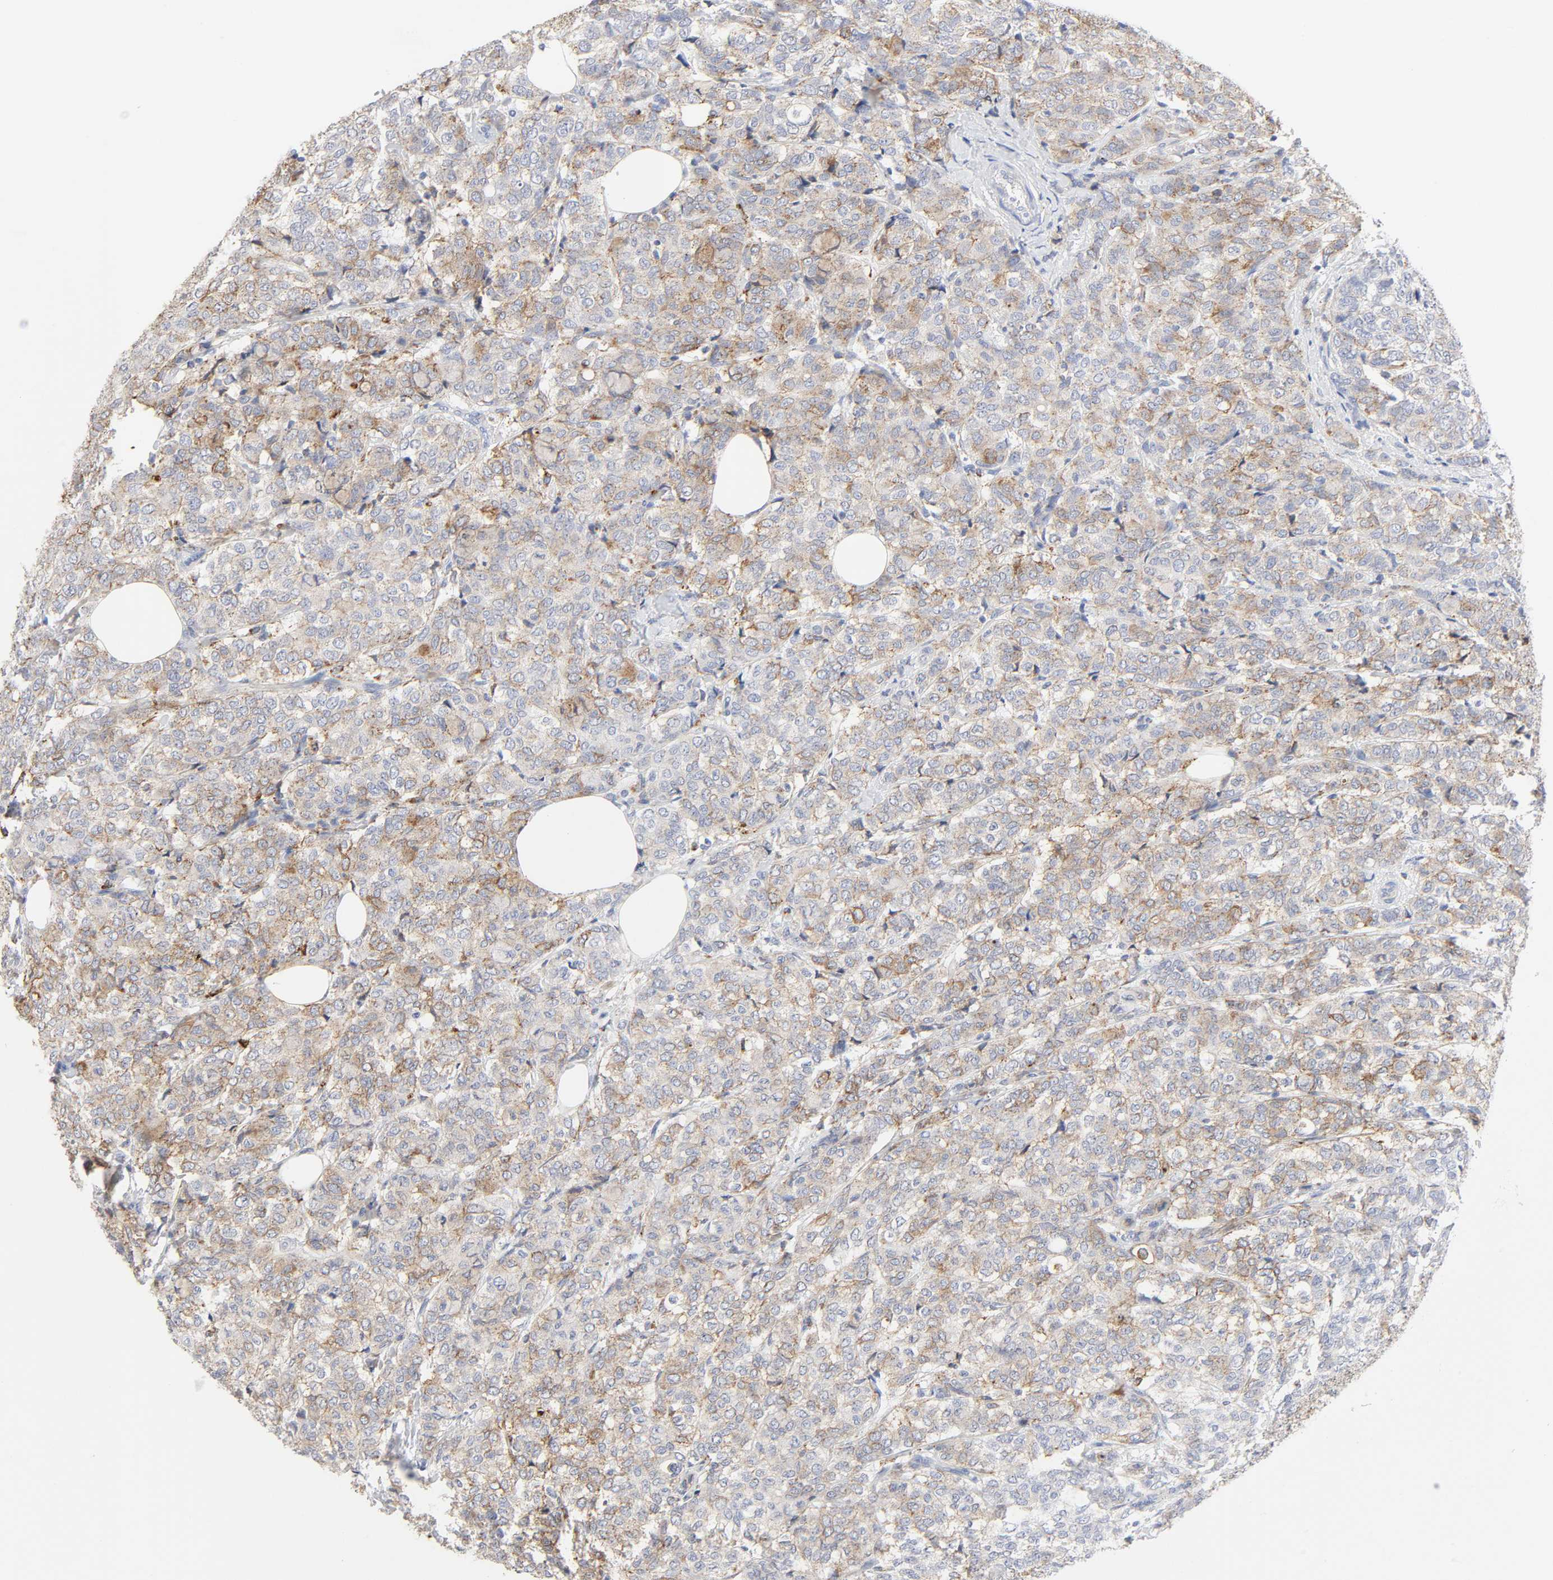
{"staining": {"intensity": "weak", "quantity": "25%-75%", "location": "cytoplasmic/membranous"}, "tissue": "breast cancer", "cell_type": "Tumor cells", "image_type": "cancer", "snomed": [{"axis": "morphology", "description": "Lobular carcinoma"}, {"axis": "topography", "description": "Breast"}], "caption": "An immunohistochemistry (IHC) image of neoplastic tissue is shown. Protein staining in brown shows weak cytoplasmic/membranous positivity in breast lobular carcinoma within tumor cells.", "gene": "MAGEB17", "patient": {"sex": "female", "age": 60}}